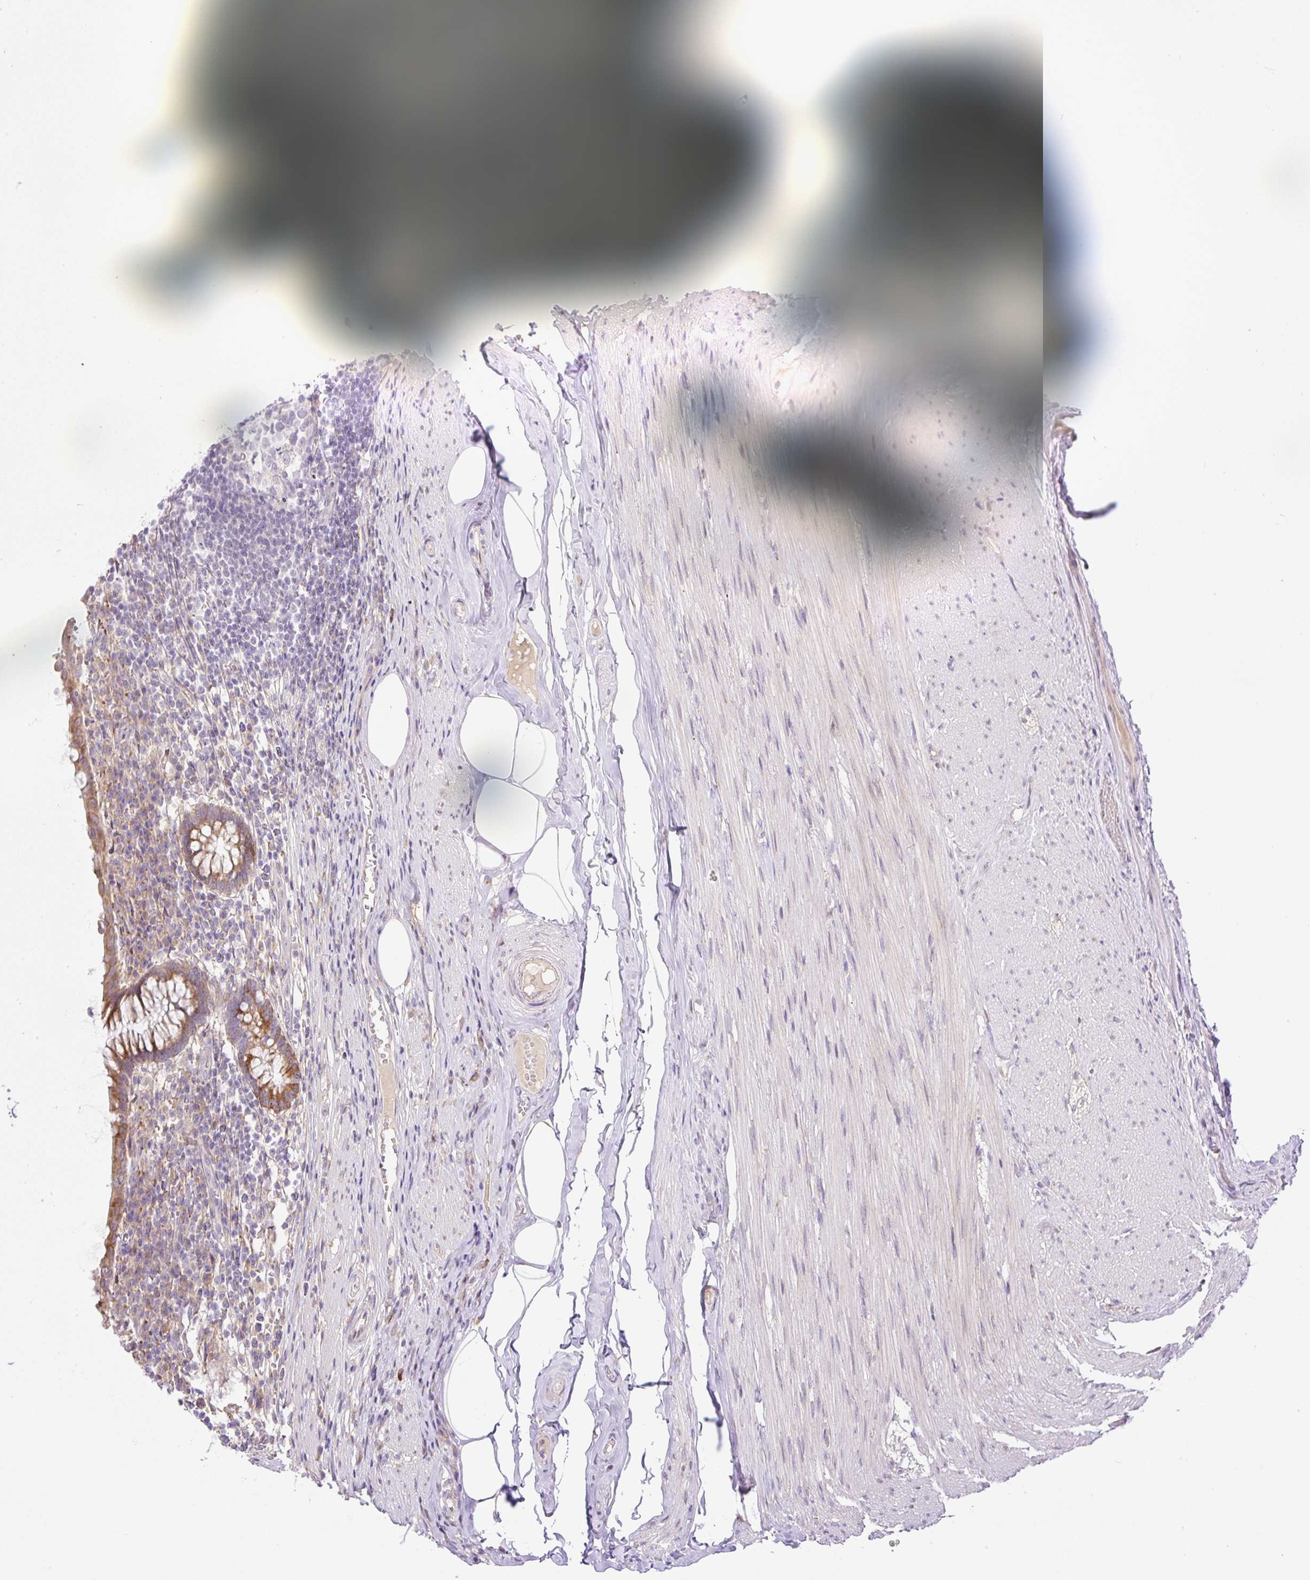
{"staining": {"intensity": "moderate", "quantity": ">75%", "location": "cytoplasmic/membranous"}, "tissue": "appendix", "cell_type": "Glandular cells", "image_type": "normal", "snomed": [{"axis": "morphology", "description": "Normal tissue, NOS"}, {"axis": "topography", "description": "Appendix"}], "caption": "Moderate cytoplasmic/membranous staining for a protein is present in approximately >75% of glandular cells of benign appendix using IHC.", "gene": "POFUT1", "patient": {"sex": "female", "age": 56}}